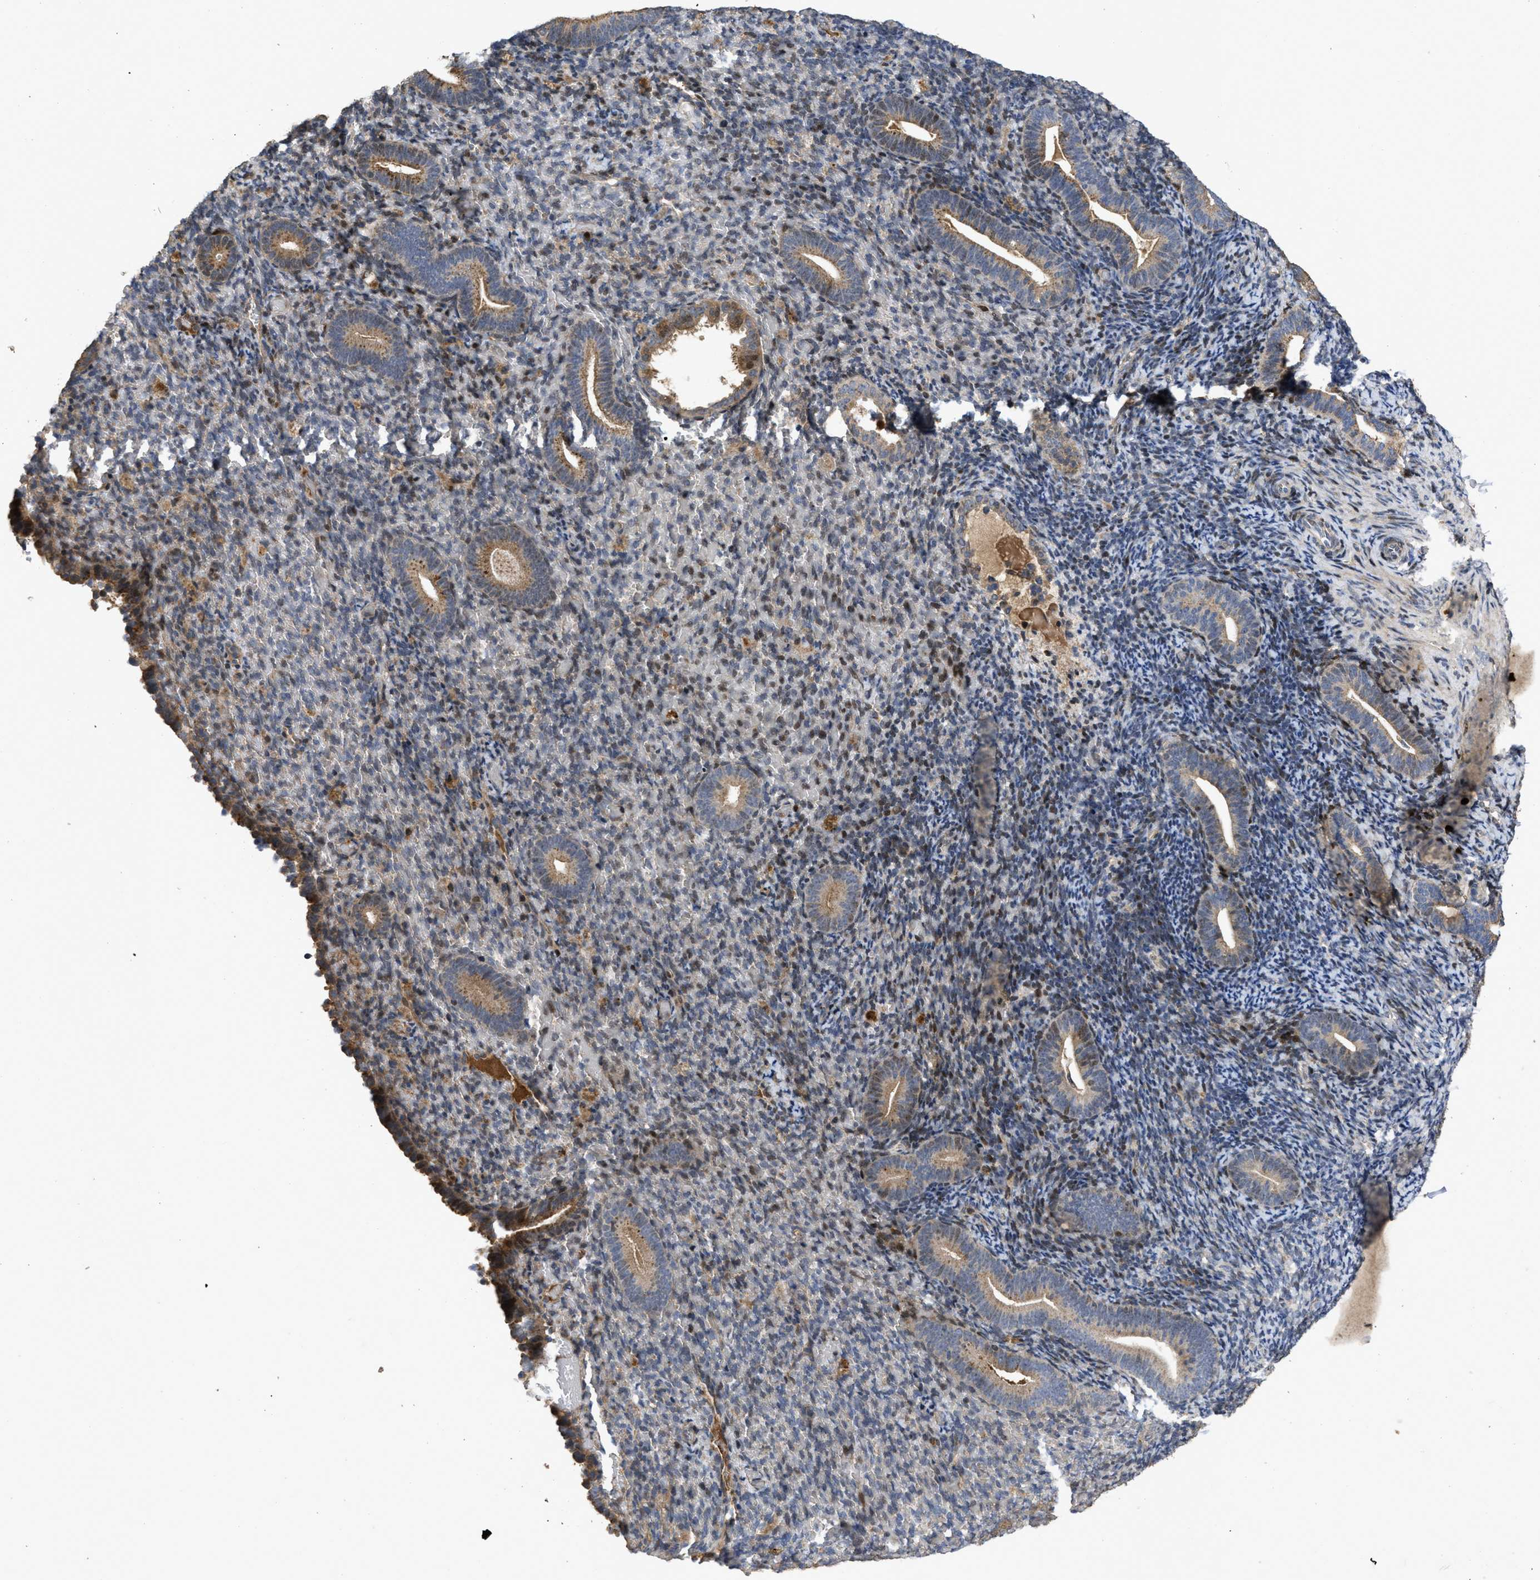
{"staining": {"intensity": "weak", "quantity": "25%-75%", "location": "cytoplasmic/membranous,nuclear"}, "tissue": "endometrium", "cell_type": "Cells in endometrial stroma", "image_type": "normal", "snomed": [{"axis": "morphology", "description": "Normal tissue, NOS"}, {"axis": "topography", "description": "Endometrium"}], "caption": "Normal endometrium was stained to show a protein in brown. There is low levels of weak cytoplasmic/membranous,nuclear positivity in approximately 25%-75% of cells in endometrial stroma. The staining was performed using DAB, with brown indicating positive protein expression. Nuclei are stained blue with hematoxylin.", "gene": "CBR3", "patient": {"sex": "female", "age": 51}}